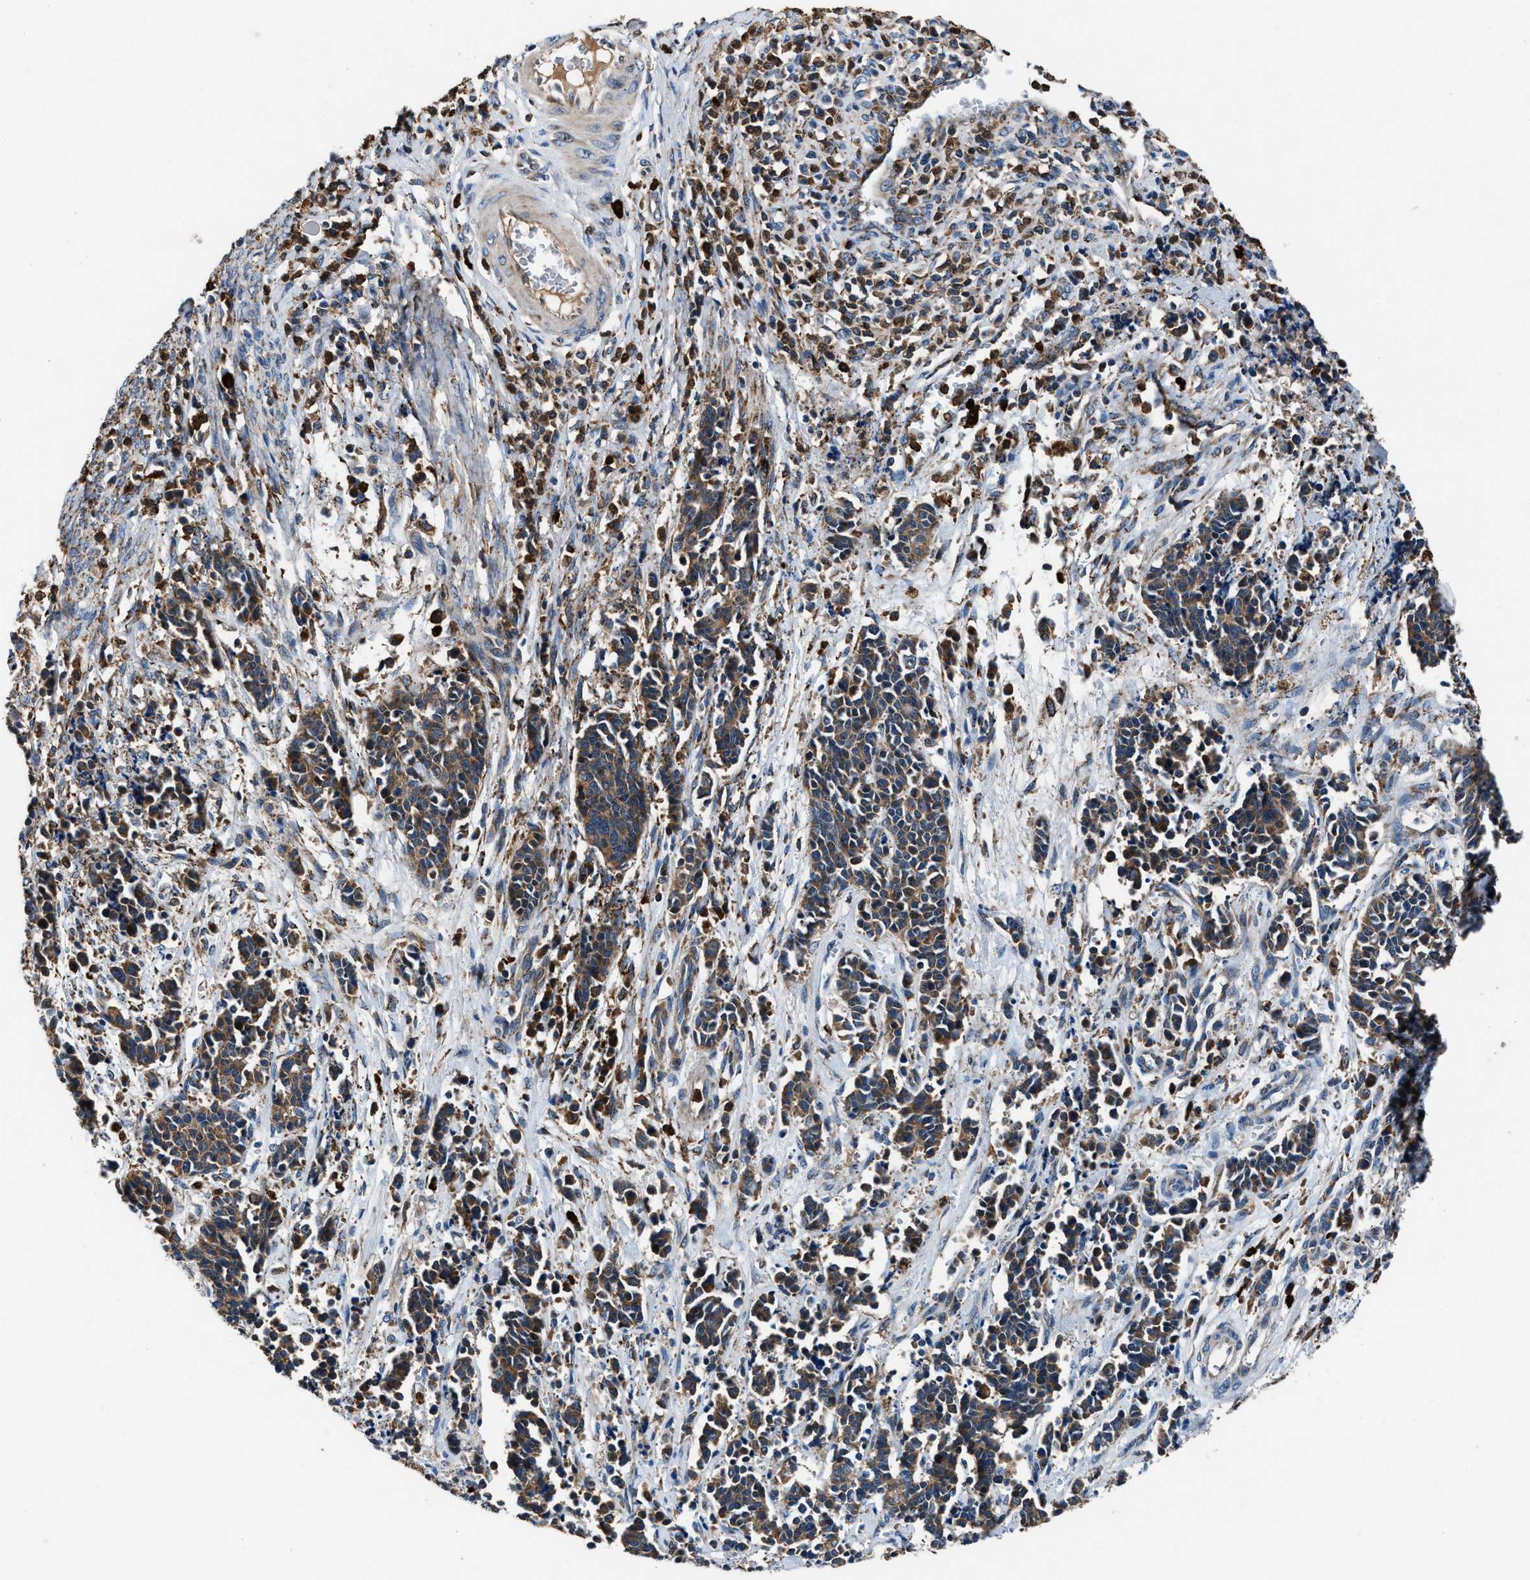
{"staining": {"intensity": "moderate", "quantity": ">75%", "location": "cytoplasmic/membranous"}, "tissue": "cervical cancer", "cell_type": "Tumor cells", "image_type": "cancer", "snomed": [{"axis": "morphology", "description": "Squamous cell carcinoma, NOS"}, {"axis": "topography", "description": "Cervix"}], "caption": "Moderate cytoplasmic/membranous protein staining is present in about >75% of tumor cells in squamous cell carcinoma (cervical). Nuclei are stained in blue.", "gene": "FAM221A", "patient": {"sex": "female", "age": 35}}